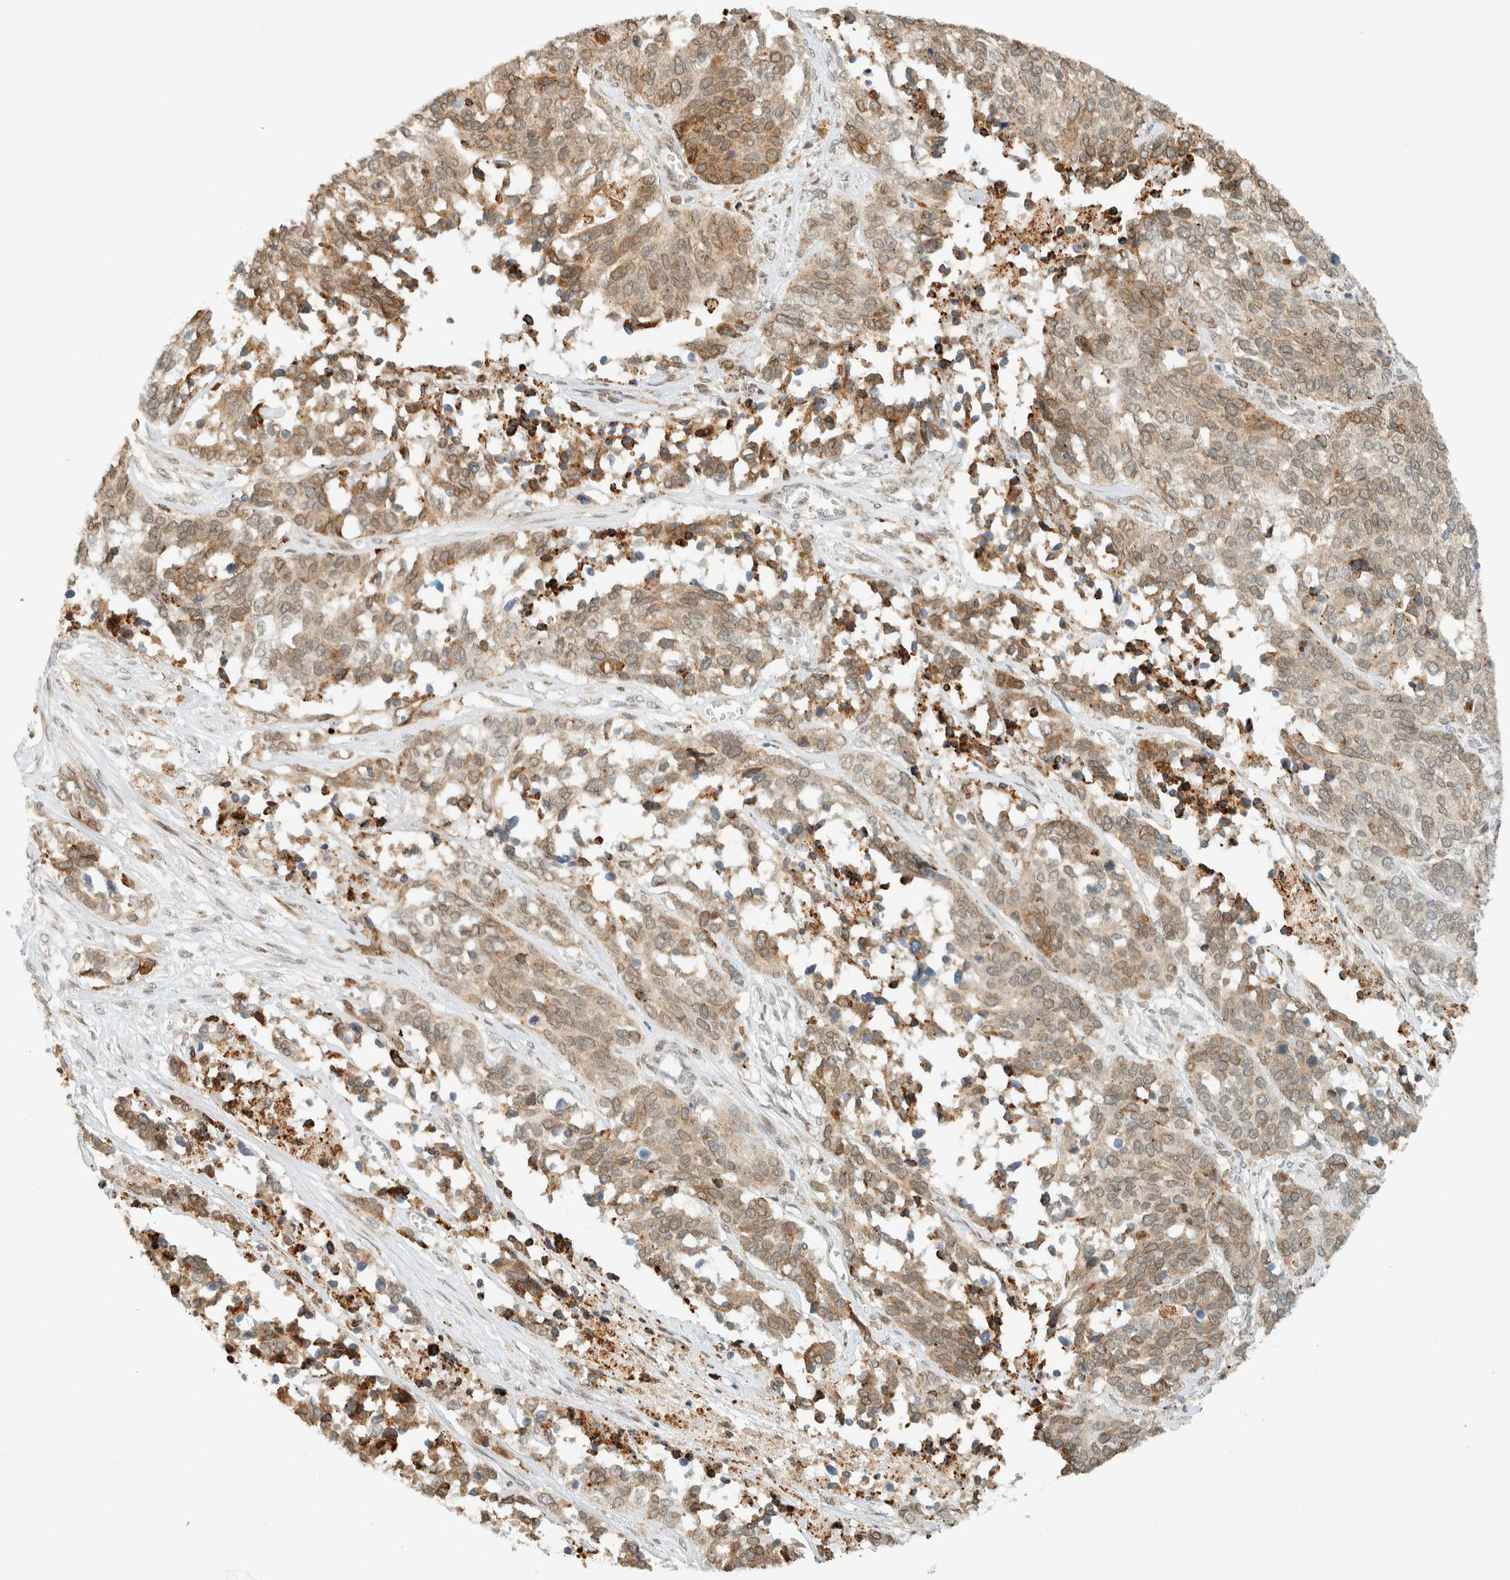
{"staining": {"intensity": "weak", "quantity": ">75%", "location": "cytoplasmic/membranous"}, "tissue": "ovarian cancer", "cell_type": "Tumor cells", "image_type": "cancer", "snomed": [{"axis": "morphology", "description": "Cystadenocarcinoma, serous, NOS"}, {"axis": "topography", "description": "Ovary"}], "caption": "A micrograph showing weak cytoplasmic/membranous expression in approximately >75% of tumor cells in ovarian serous cystadenocarcinoma, as visualized by brown immunohistochemical staining.", "gene": "ITPRID1", "patient": {"sex": "female", "age": 44}}